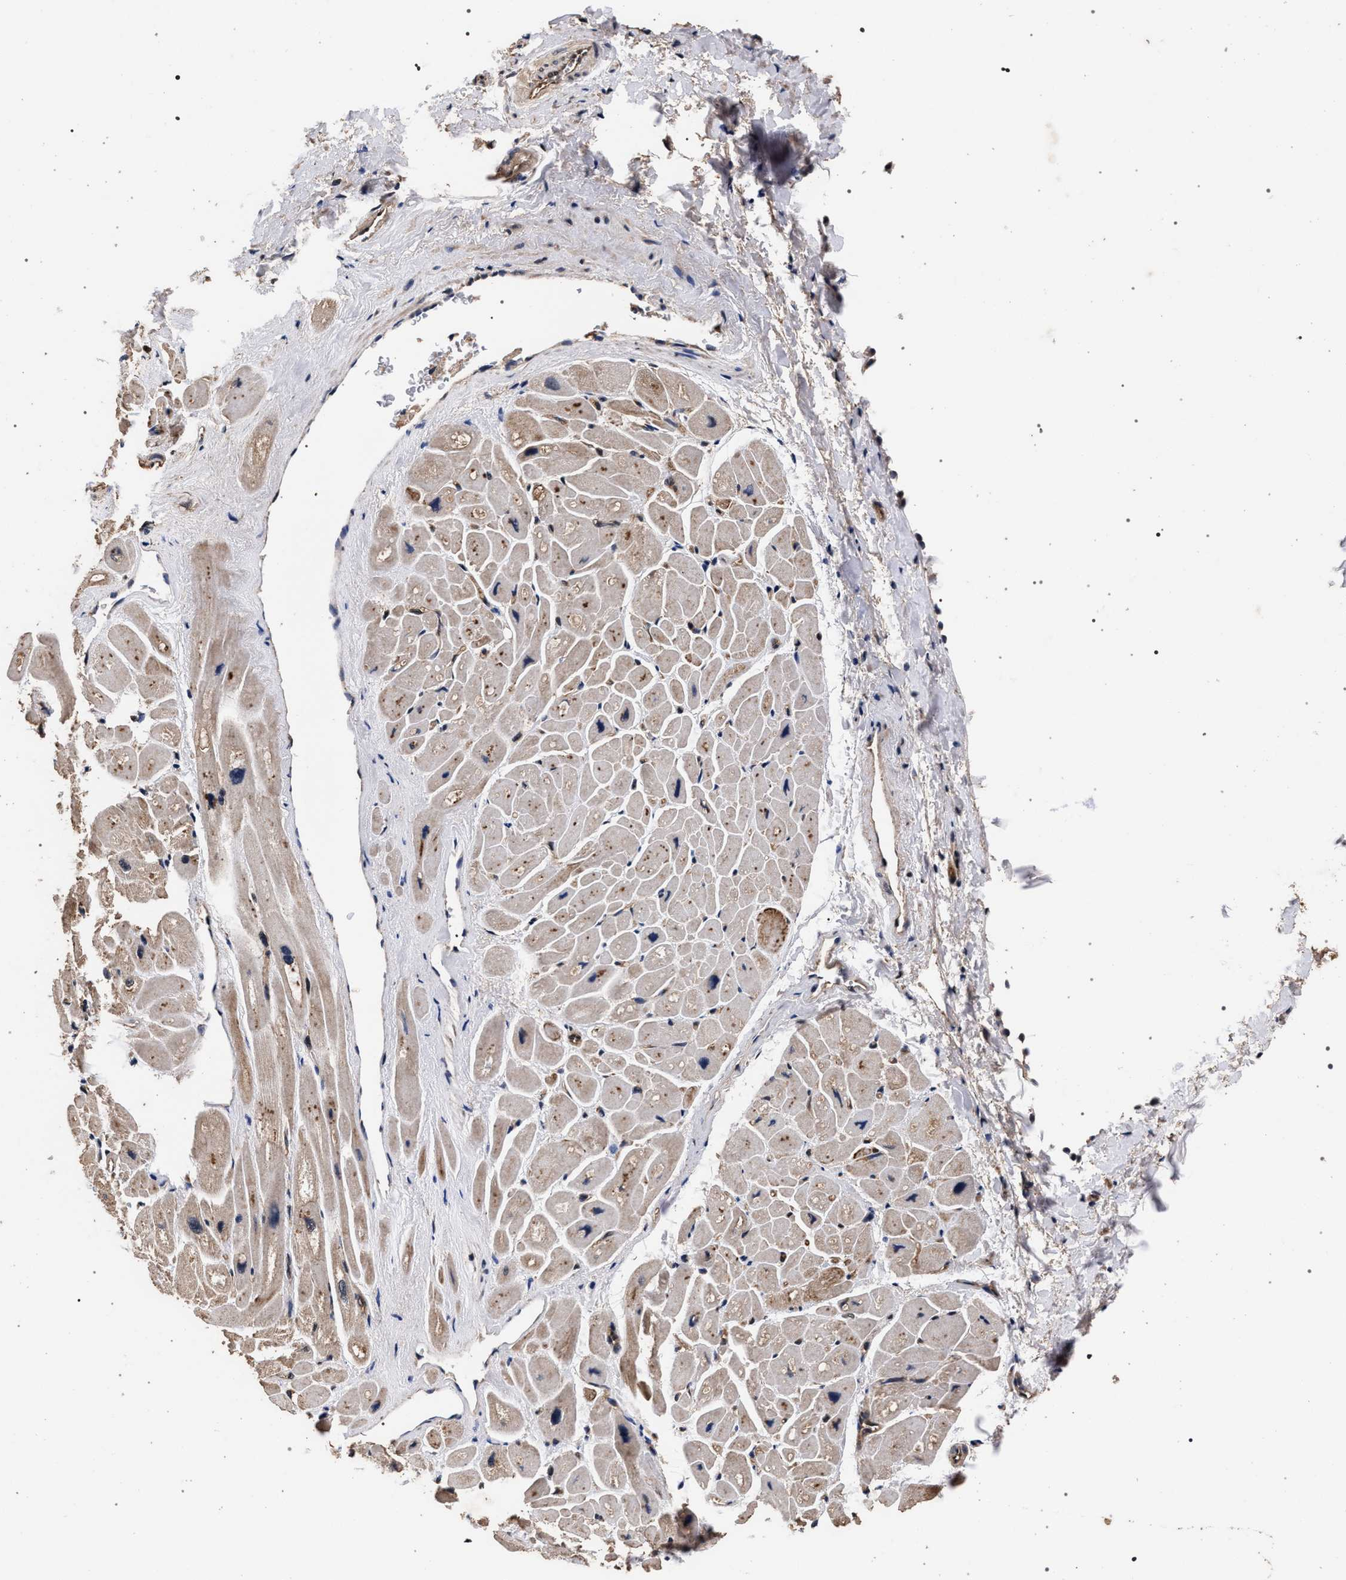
{"staining": {"intensity": "moderate", "quantity": ">75%", "location": "cytoplasmic/membranous"}, "tissue": "heart muscle", "cell_type": "Cardiomyocytes", "image_type": "normal", "snomed": [{"axis": "morphology", "description": "Normal tissue, NOS"}, {"axis": "topography", "description": "Heart"}], "caption": "Immunohistochemistry (IHC) photomicrograph of unremarkable heart muscle: heart muscle stained using immunohistochemistry reveals medium levels of moderate protein expression localized specifically in the cytoplasmic/membranous of cardiomyocytes, appearing as a cytoplasmic/membranous brown color.", "gene": "ACOX1", "patient": {"sex": "male", "age": 49}}